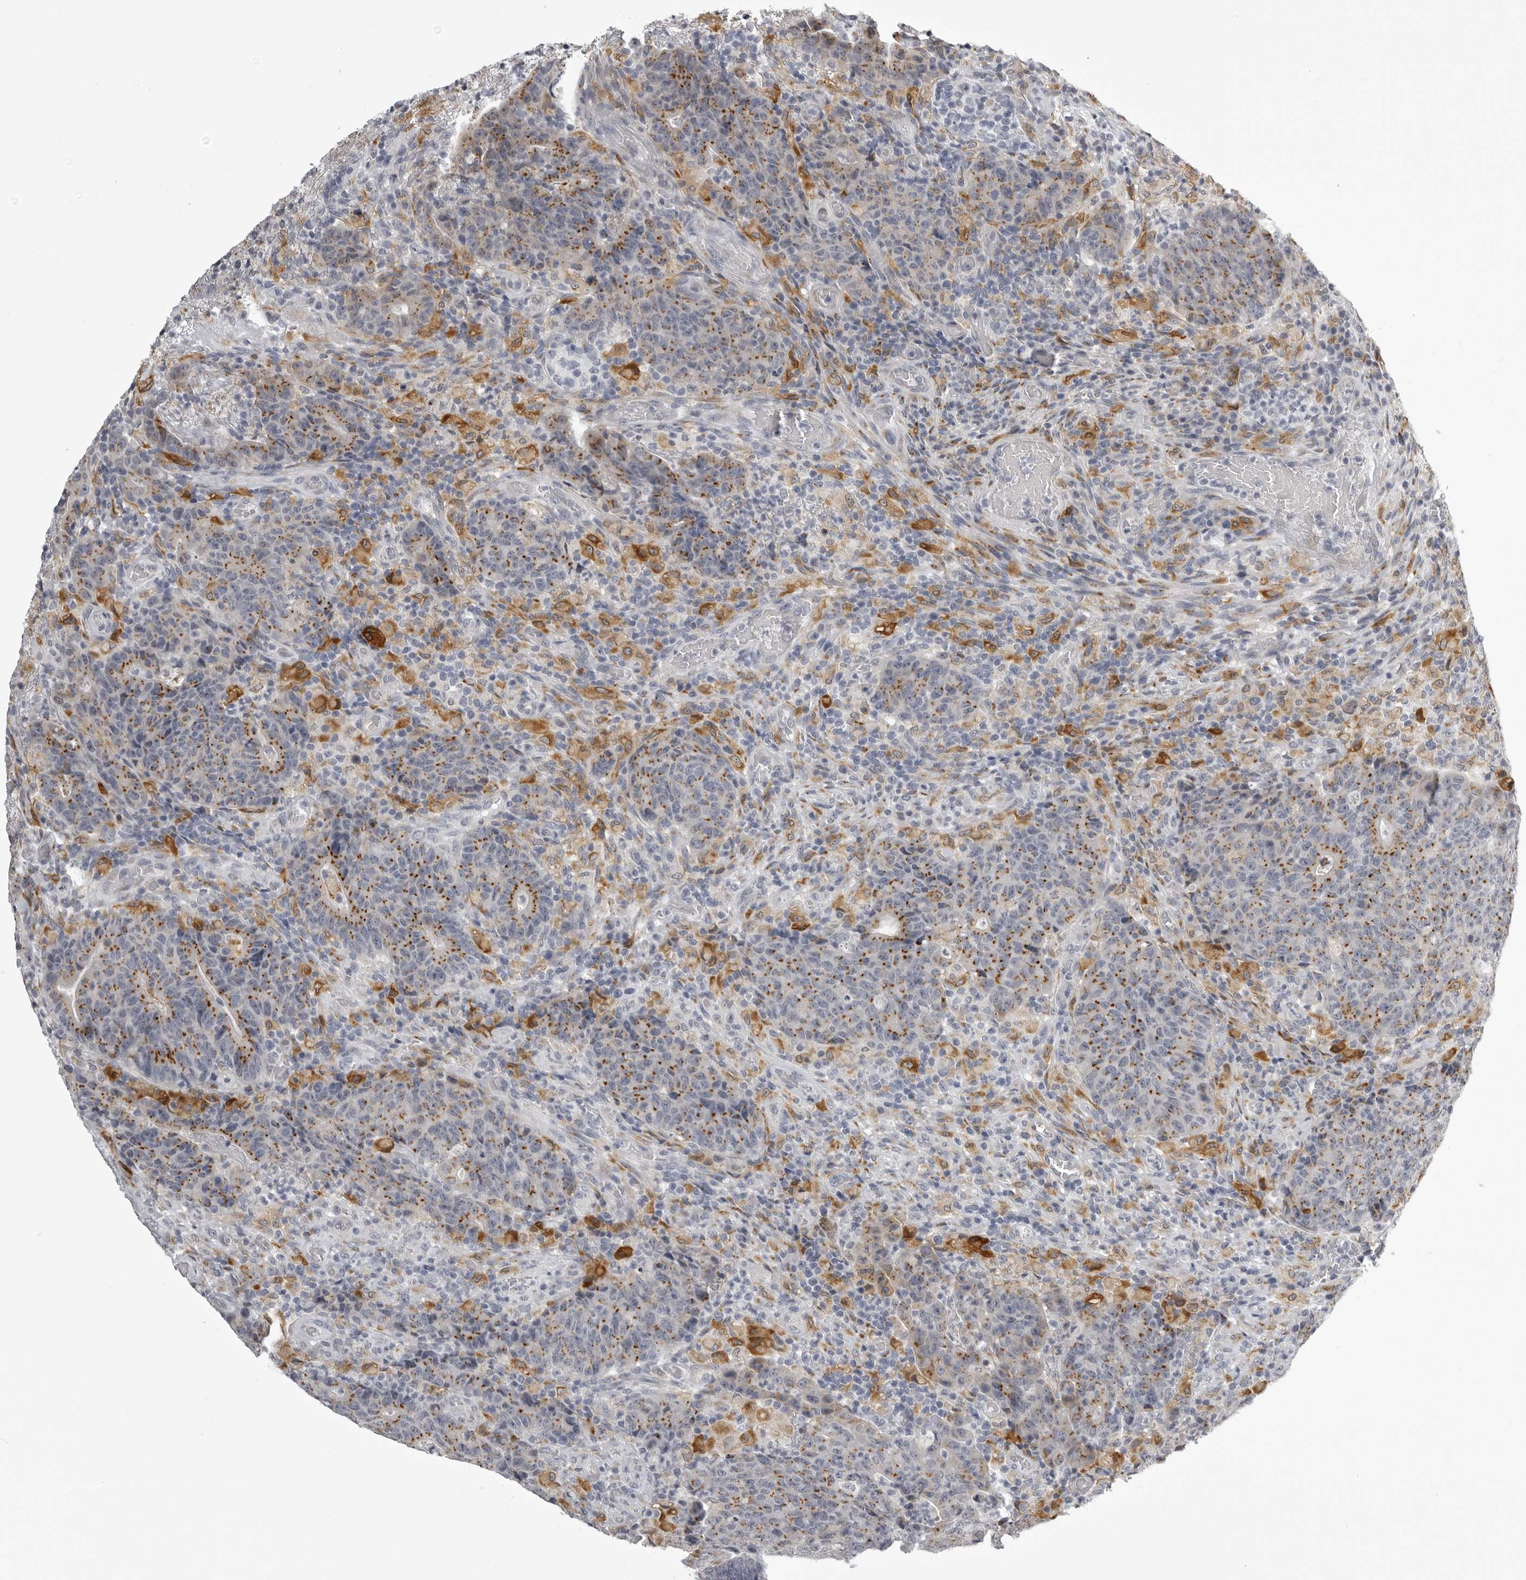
{"staining": {"intensity": "moderate", "quantity": "25%-75%", "location": "cytoplasmic/membranous"}, "tissue": "colorectal cancer", "cell_type": "Tumor cells", "image_type": "cancer", "snomed": [{"axis": "morphology", "description": "Adenocarcinoma, NOS"}, {"axis": "topography", "description": "Colon"}], "caption": "The image reveals a brown stain indicating the presence of a protein in the cytoplasmic/membranous of tumor cells in colorectal adenocarcinoma.", "gene": "NCEH1", "patient": {"sex": "female", "age": 75}}